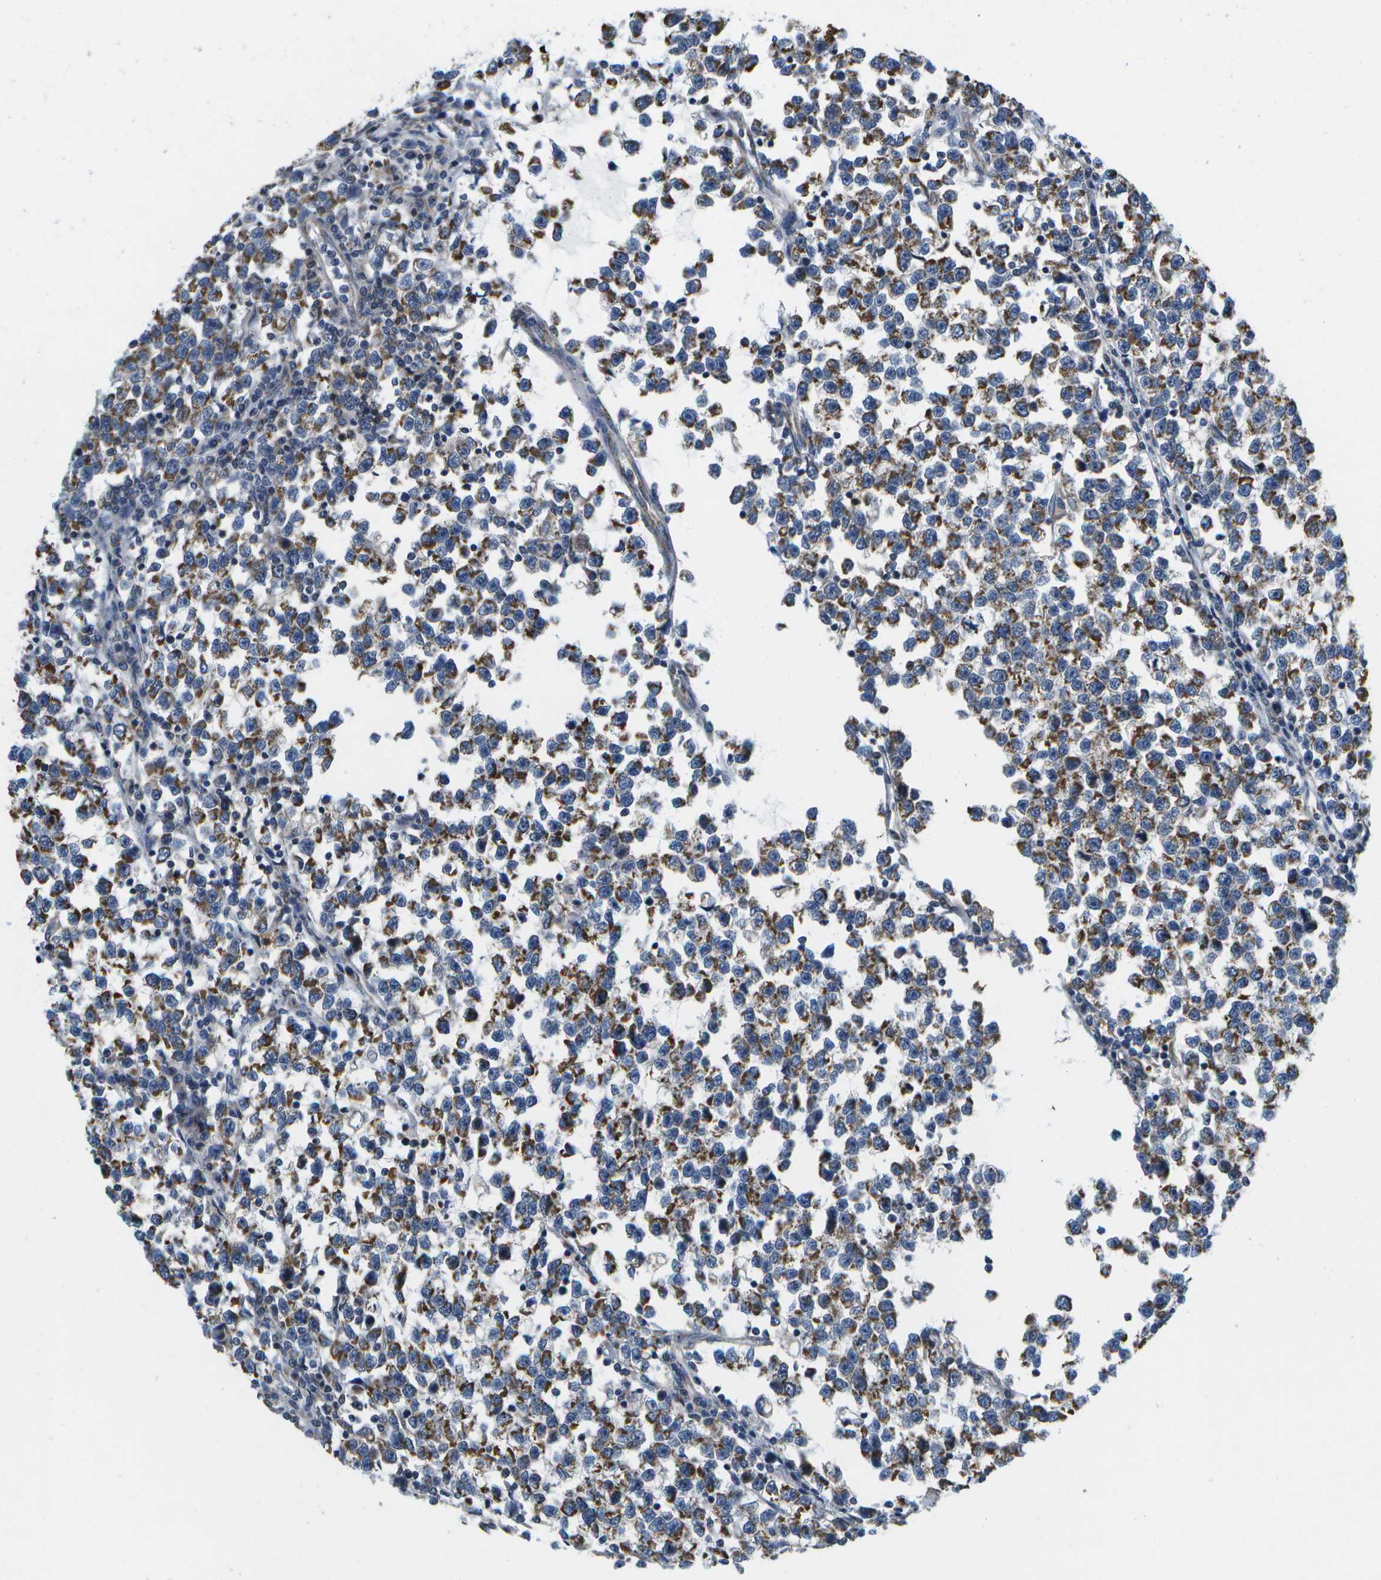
{"staining": {"intensity": "strong", "quantity": "25%-75%", "location": "cytoplasmic/membranous"}, "tissue": "testis cancer", "cell_type": "Tumor cells", "image_type": "cancer", "snomed": [{"axis": "morphology", "description": "Normal tissue, NOS"}, {"axis": "morphology", "description": "Seminoma, NOS"}, {"axis": "topography", "description": "Testis"}], "caption": "A brown stain labels strong cytoplasmic/membranous expression of a protein in human testis cancer (seminoma) tumor cells.", "gene": "GALNT15", "patient": {"sex": "male", "age": 43}}